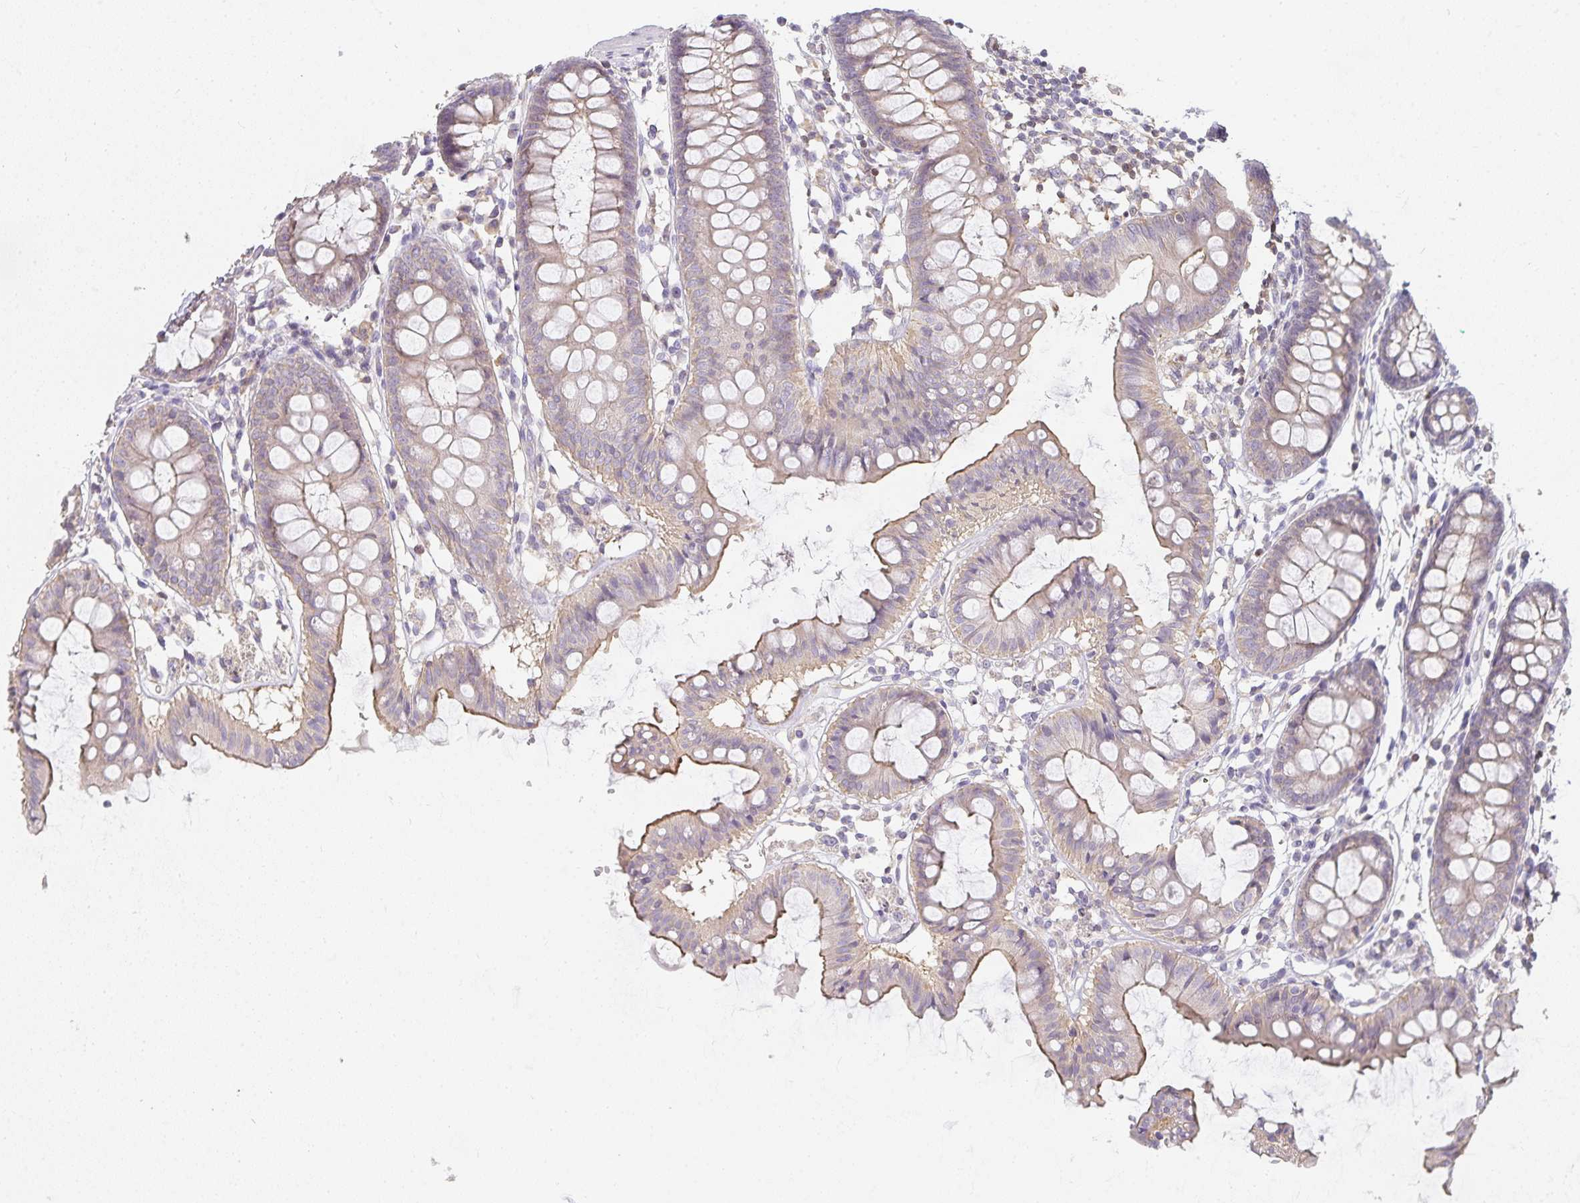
{"staining": {"intensity": "weak", "quantity": "<25%", "location": "cytoplasmic/membranous"}, "tissue": "colon", "cell_type": "Endothelial cells", "image_type": "normal", "snomed": [{"axis": "morphology", "description": "Normal tissue, NOS"}, {"axis": "topography", "description": "Colon"}], "caption": "Colon stained for a protein using IHC reveals no staining endothelial cells.", "gene": "GATA3", "patient": {"sex": "female", "age": 84}}